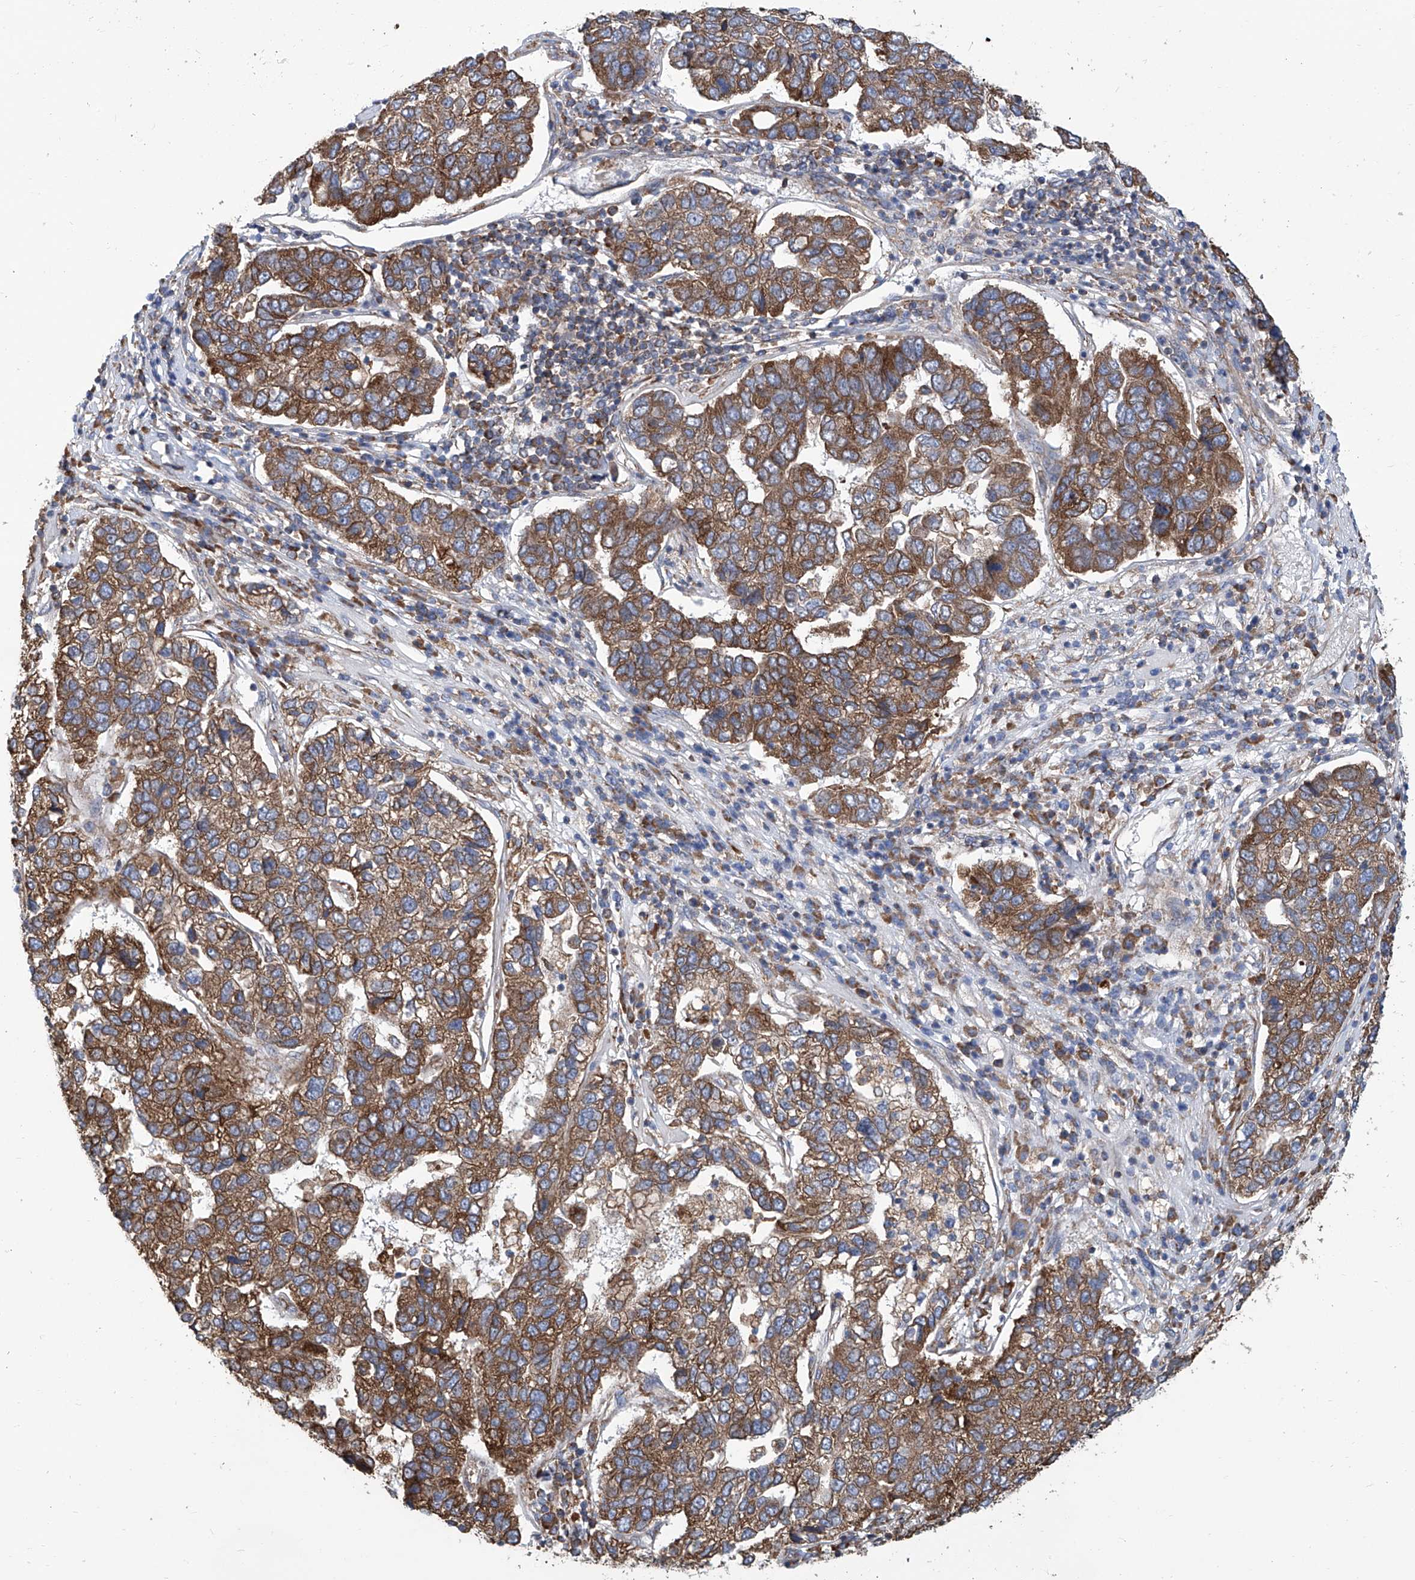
{"staining": {"intensity": "moderate", "quantity": ">75%", "location": "cytoplasmic/membranous"}, "tissue": "pancreatic cancer", "cell_type": "Tumor cells", "image_type": "cancer", "snomed": [{"axis": "morphology", "description": "Adenocarcinoma, NOS"}, {"axis": "topography", "description": "Pancreas"}], "caption": "Pancreatic cancer stained for a protein (brown) shows moderate cytoplasmic/membranous positive positivity in approximately >75% of tumor cells.", "gene": "SENP2", "patient": {"sex": "female", "age": 61}}